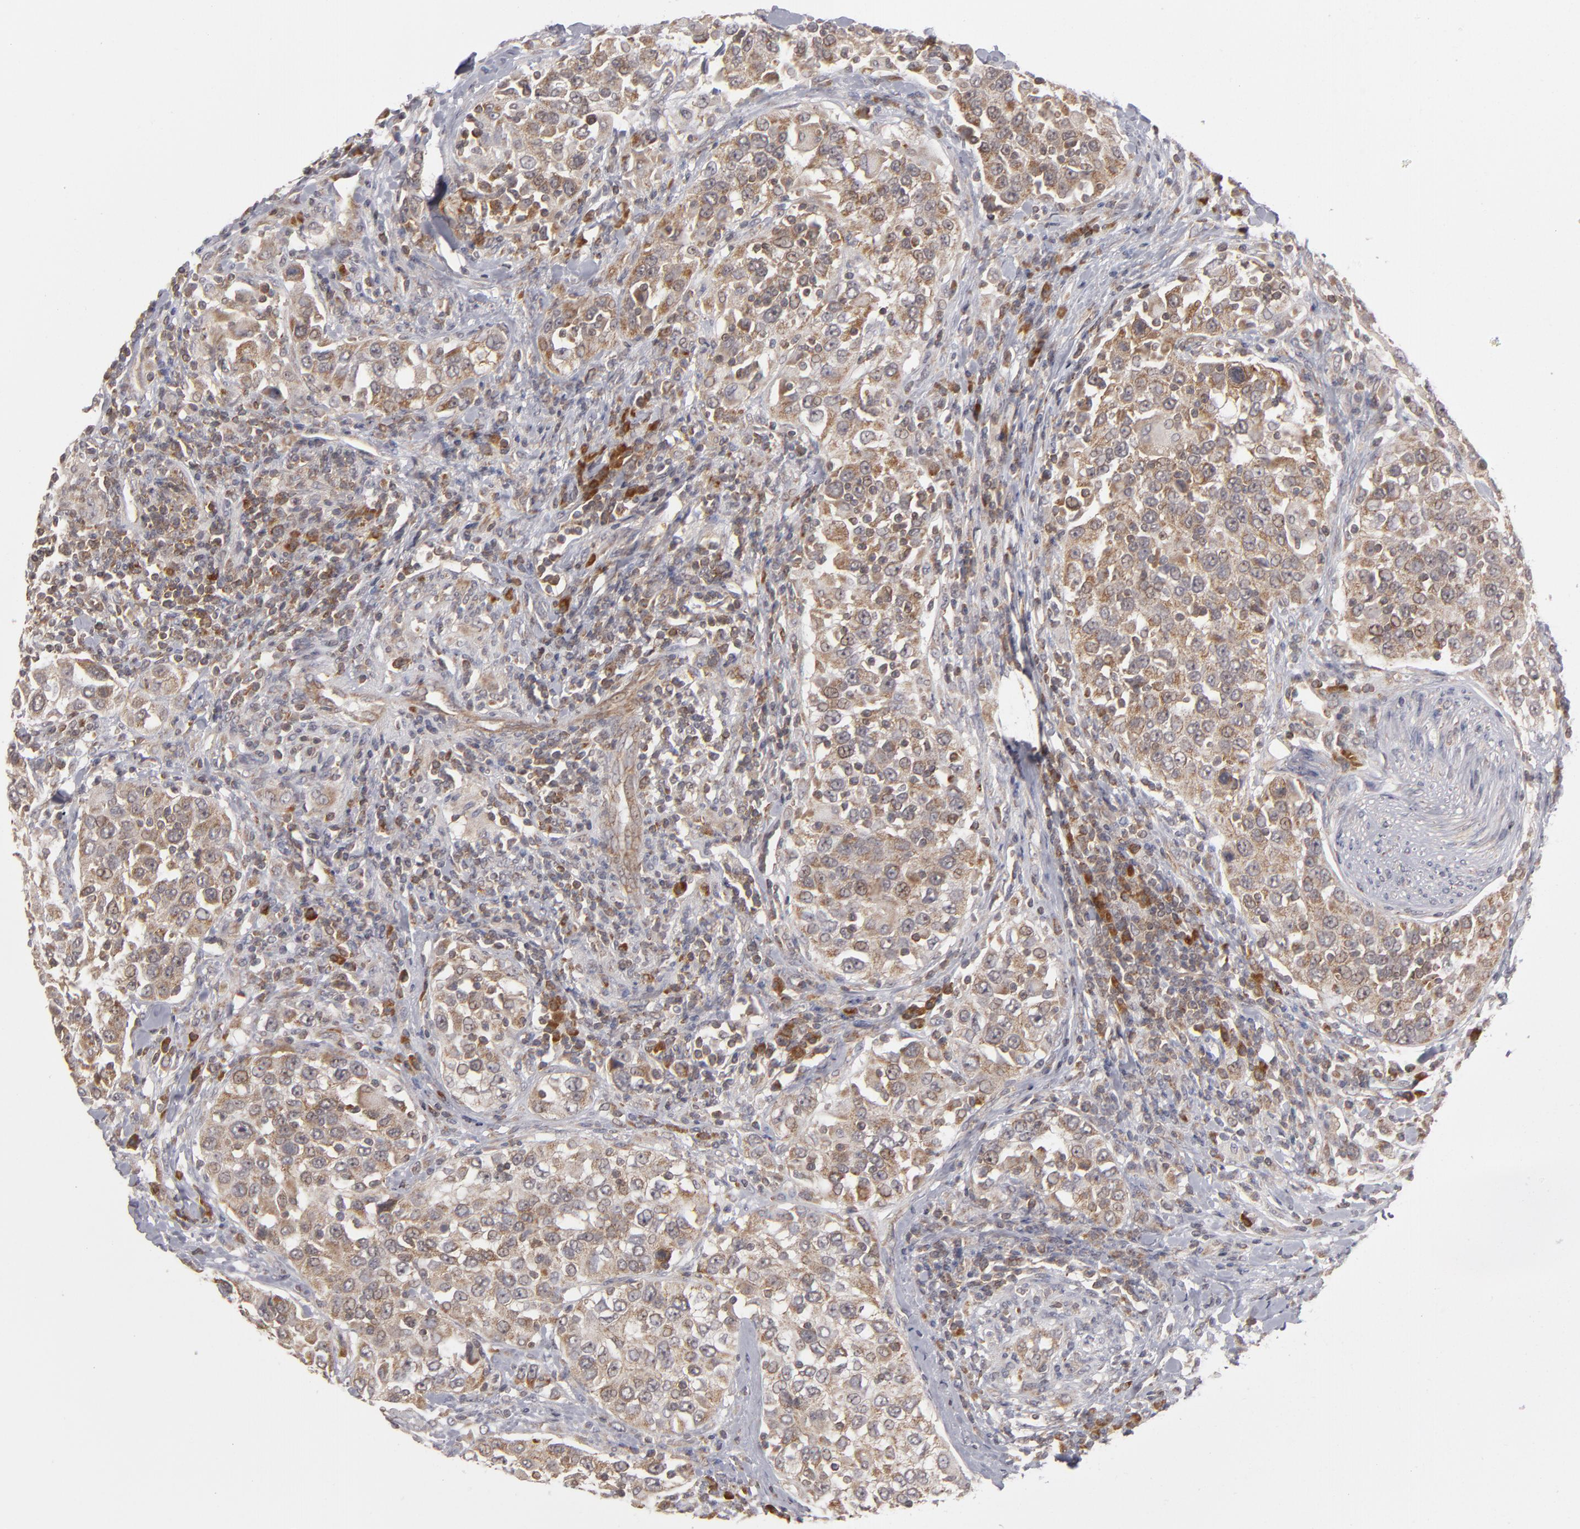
{"staining": {"intensity": "moderate", "quantity": ">75%", "location": "cytoplasmic/membranous"}, "tissue": "urothelial cancer", "cell_type": "Tumor cells", "image_type": "cancer", "snomed": [{"axis": "morphology", "description": "Urothelial carcinoma, High grade"}, {"axis": "topography", "description": "Urinary bladder"}], "caption": "IHC micrograph of human urothelial cancer stained for a protein (brown), which reveals medium levels of moderate cytoplasmic/membranous expression in about >75% of tumor cells.", "gene": "GLCCI1", "patient": {"sex": "female", "age": 80}}